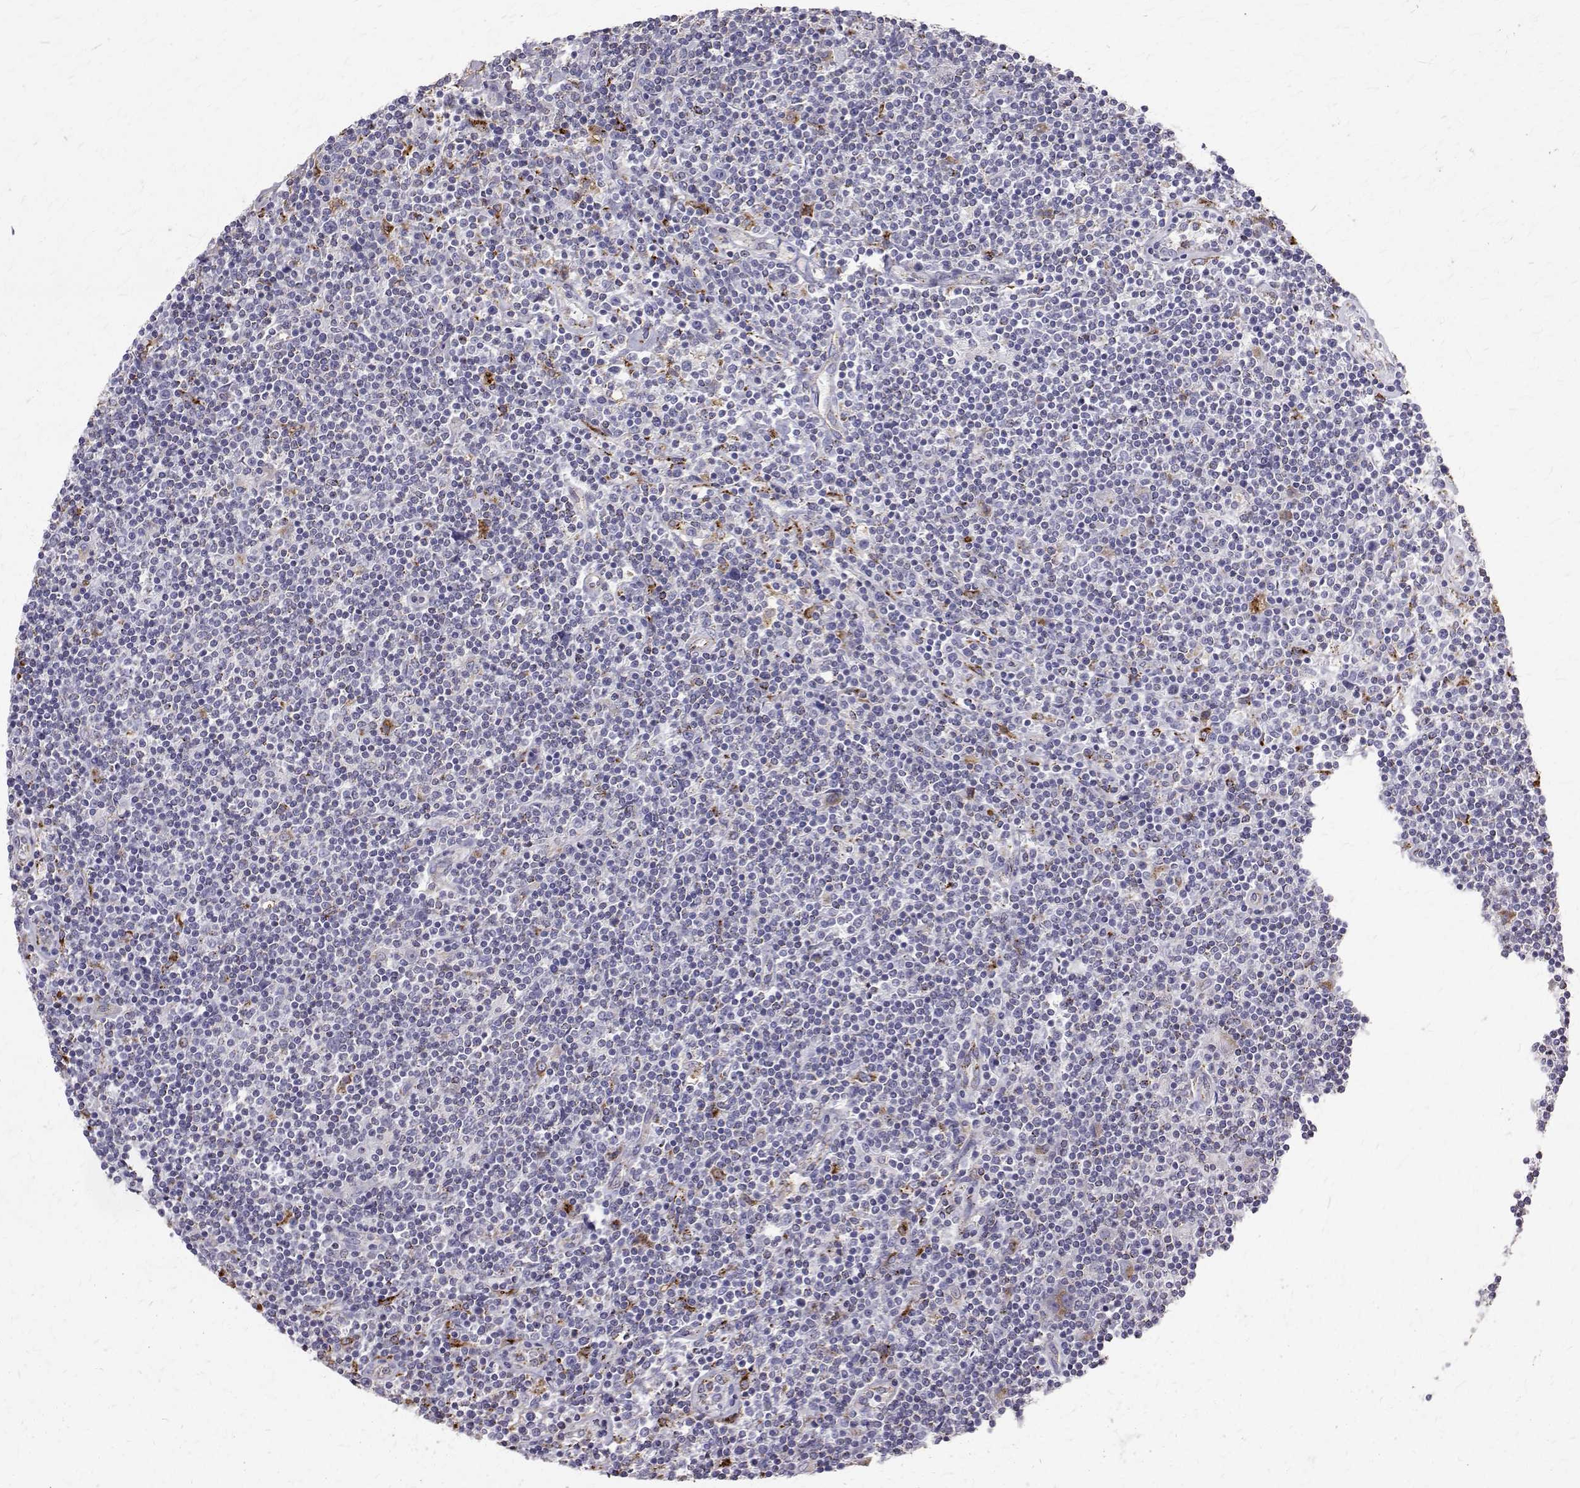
{"staining": {"intensity": "negative", "quantity": "none", "location": "none"}, "tissue": "lymphoma", "cell_type": "Tumor cells", "image_type": "cancer", "snomed": [{"axis": "morphology", "description": "Hodgkin's disease, NOS"}, {"axis": "topography", "description": "Lymph node"}], "caption": "This image is of Hodgkin's disease stained with immunohistochemistry (IHC) to label a protein in brown with the nuclei are counter-stained blue. There is no staining in tumor cells.", "gene": "TPP1", "patient": {"sex": "male", "age": 40}}